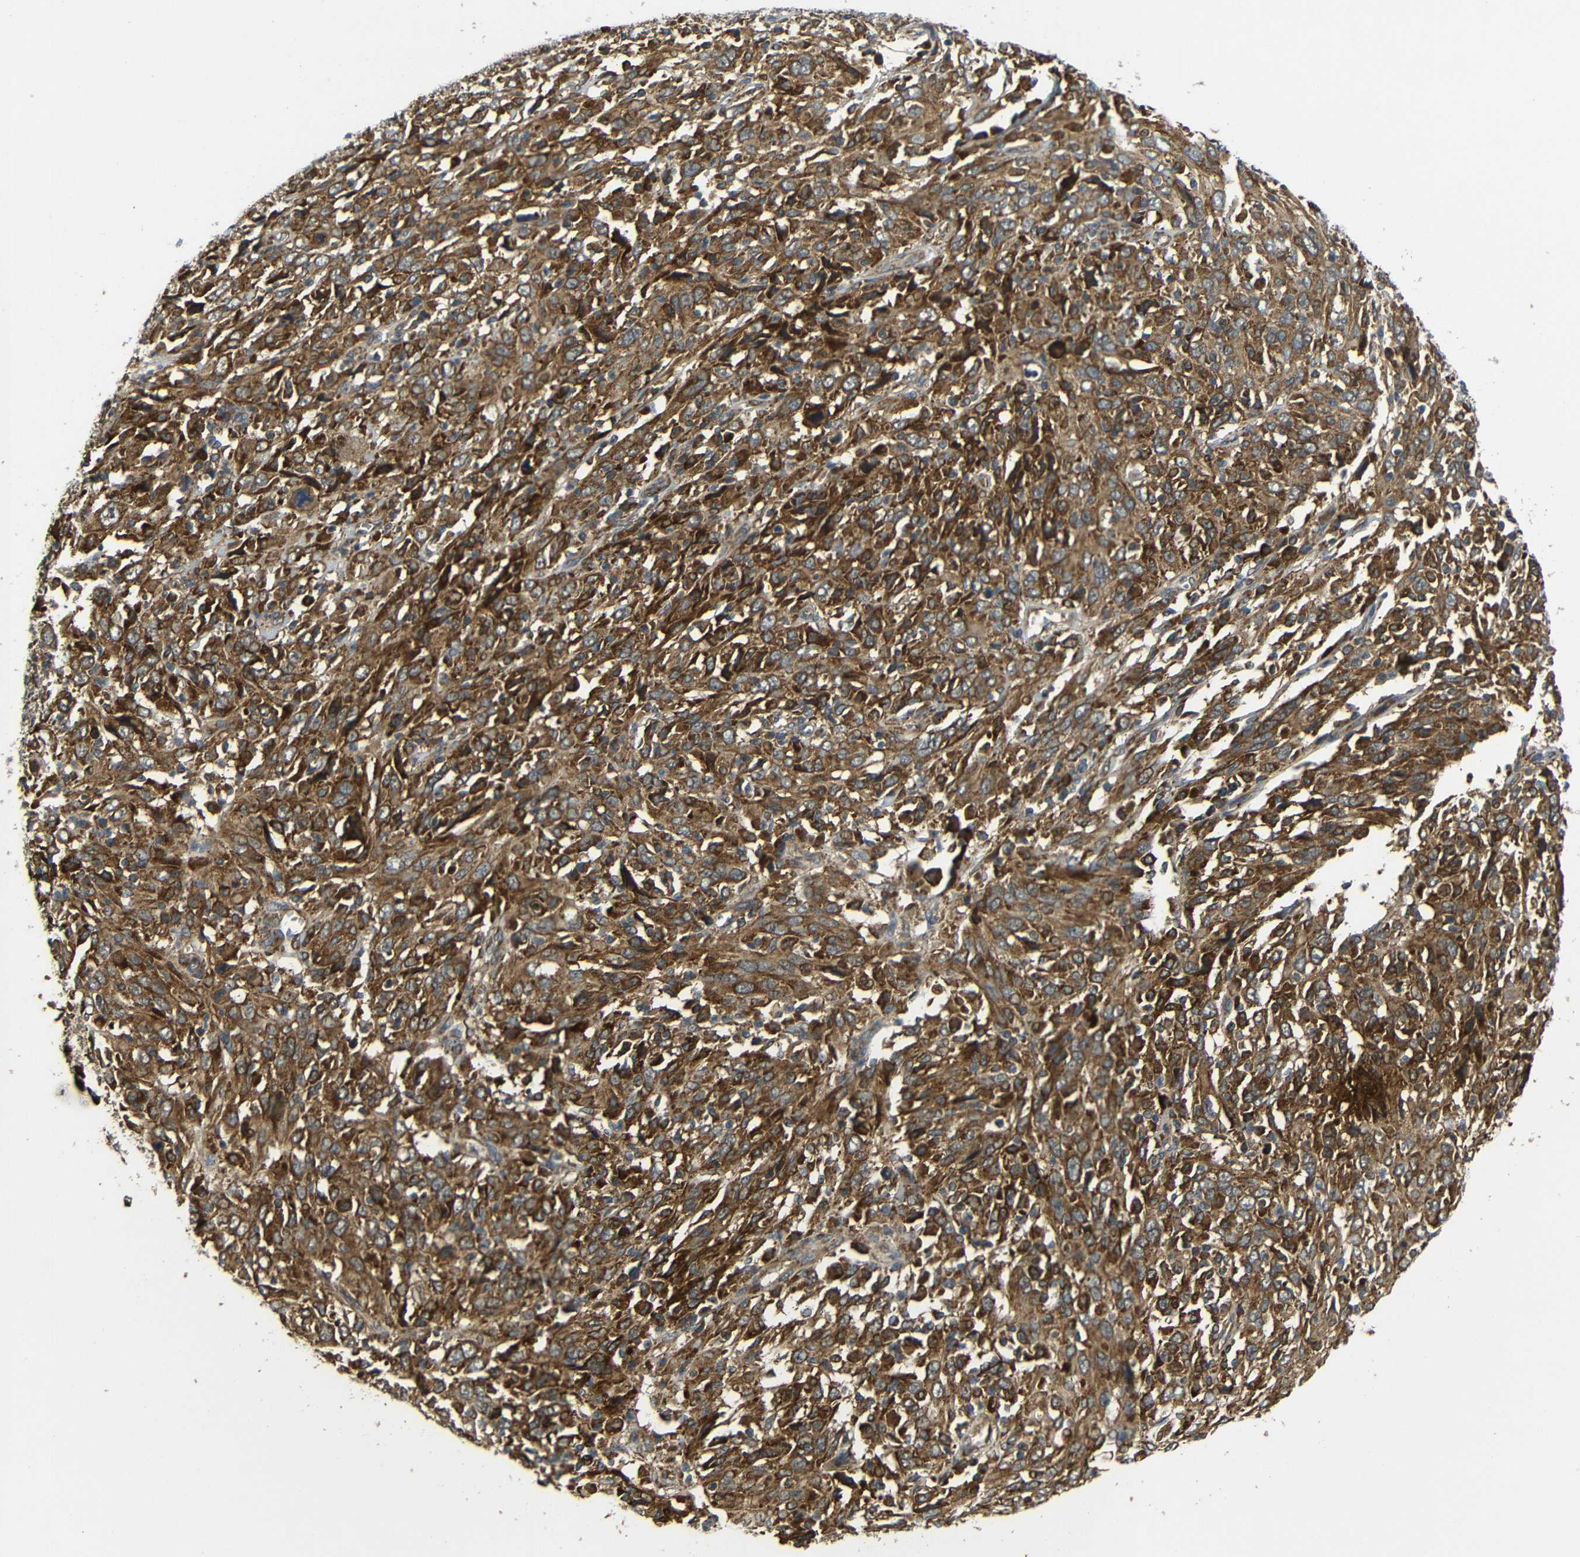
{"staining": {"intensity": "strong", "quantity": ">75%", "location": "cytoplasmic/membranous"}, "tissue": "cervical cancer", "cell_type": "Tumor cells", "image_type": "cancer", "snomed": [{"axis": "morphology", "description": "Squamous cell carcinoma, NOS"}, {"axis": "topography", "description": "Cervix"}], "caption": "Cervical cancer (squamous cell carcinoma) was stained to show a protein in brown. There is high levels of strong cytoplasmic/membranous positivity in about >75% of tumor cells.", "gene": "EPHB2", "patient": {"sex": "female", "age": 46}}